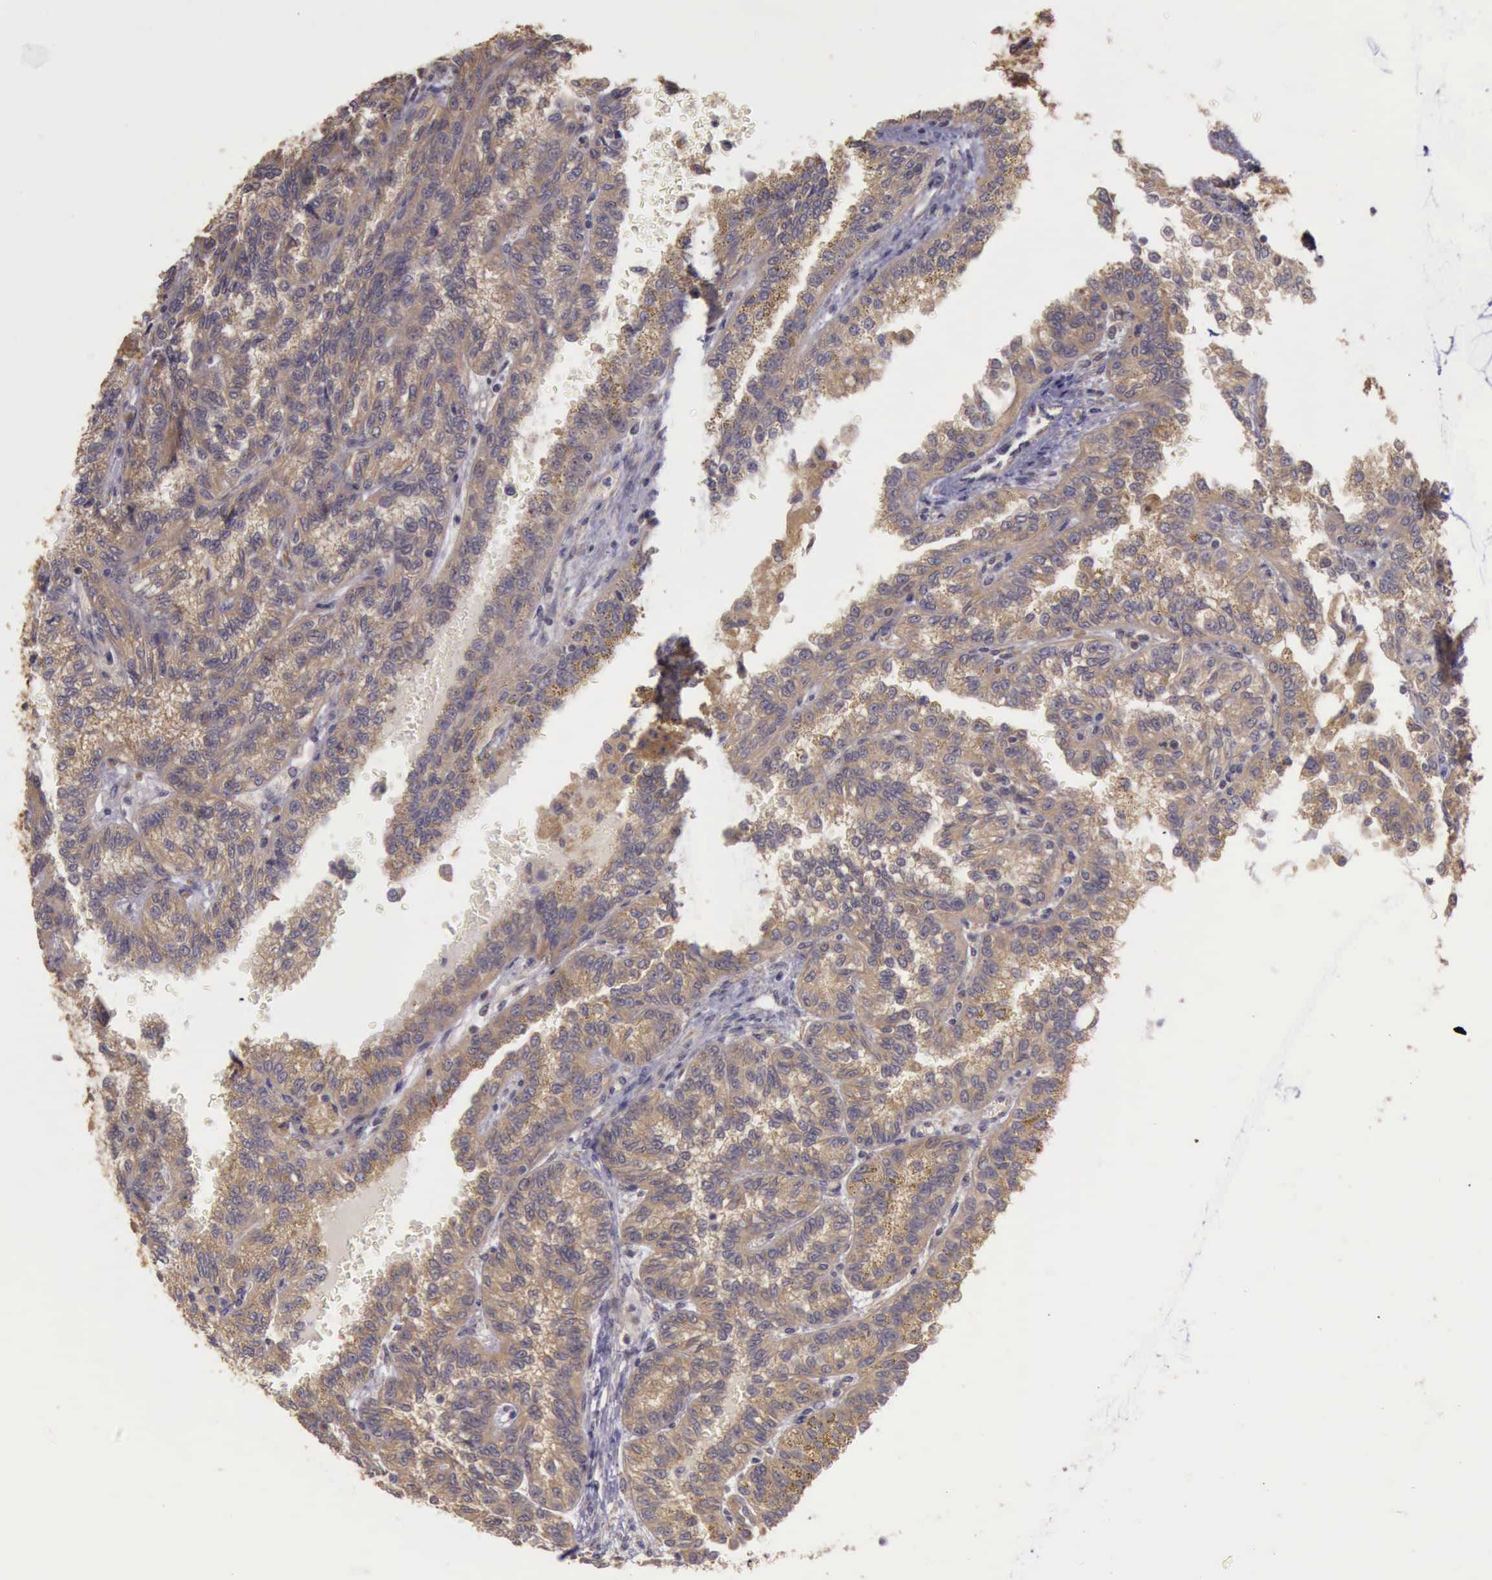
{"staining": {"intensity": "moderate", "quantity": ">75%", "location": "cytoplasmic/membranous"}, "tissue": "renal cancer", "cell_type": "Tumor cells", "image_type": "cancer", "snomed": [{"axis": "morphology", "description": "Inflammation, NOS"}, {"axis": "morphology", "description": "Adenocarcinoma, NOS"}, {"axis": "topography", "description": "Kidney"}], "caption": "Tumor cells exhibit medium levels of moderate cytoplasmic/membranous staining in about >75% of cells in human renal cancer. The protein is shown in brown color, while the nuclei are stained blue.", "gene": "EIF5", "patient": {"sex": "male", "age": 68}}